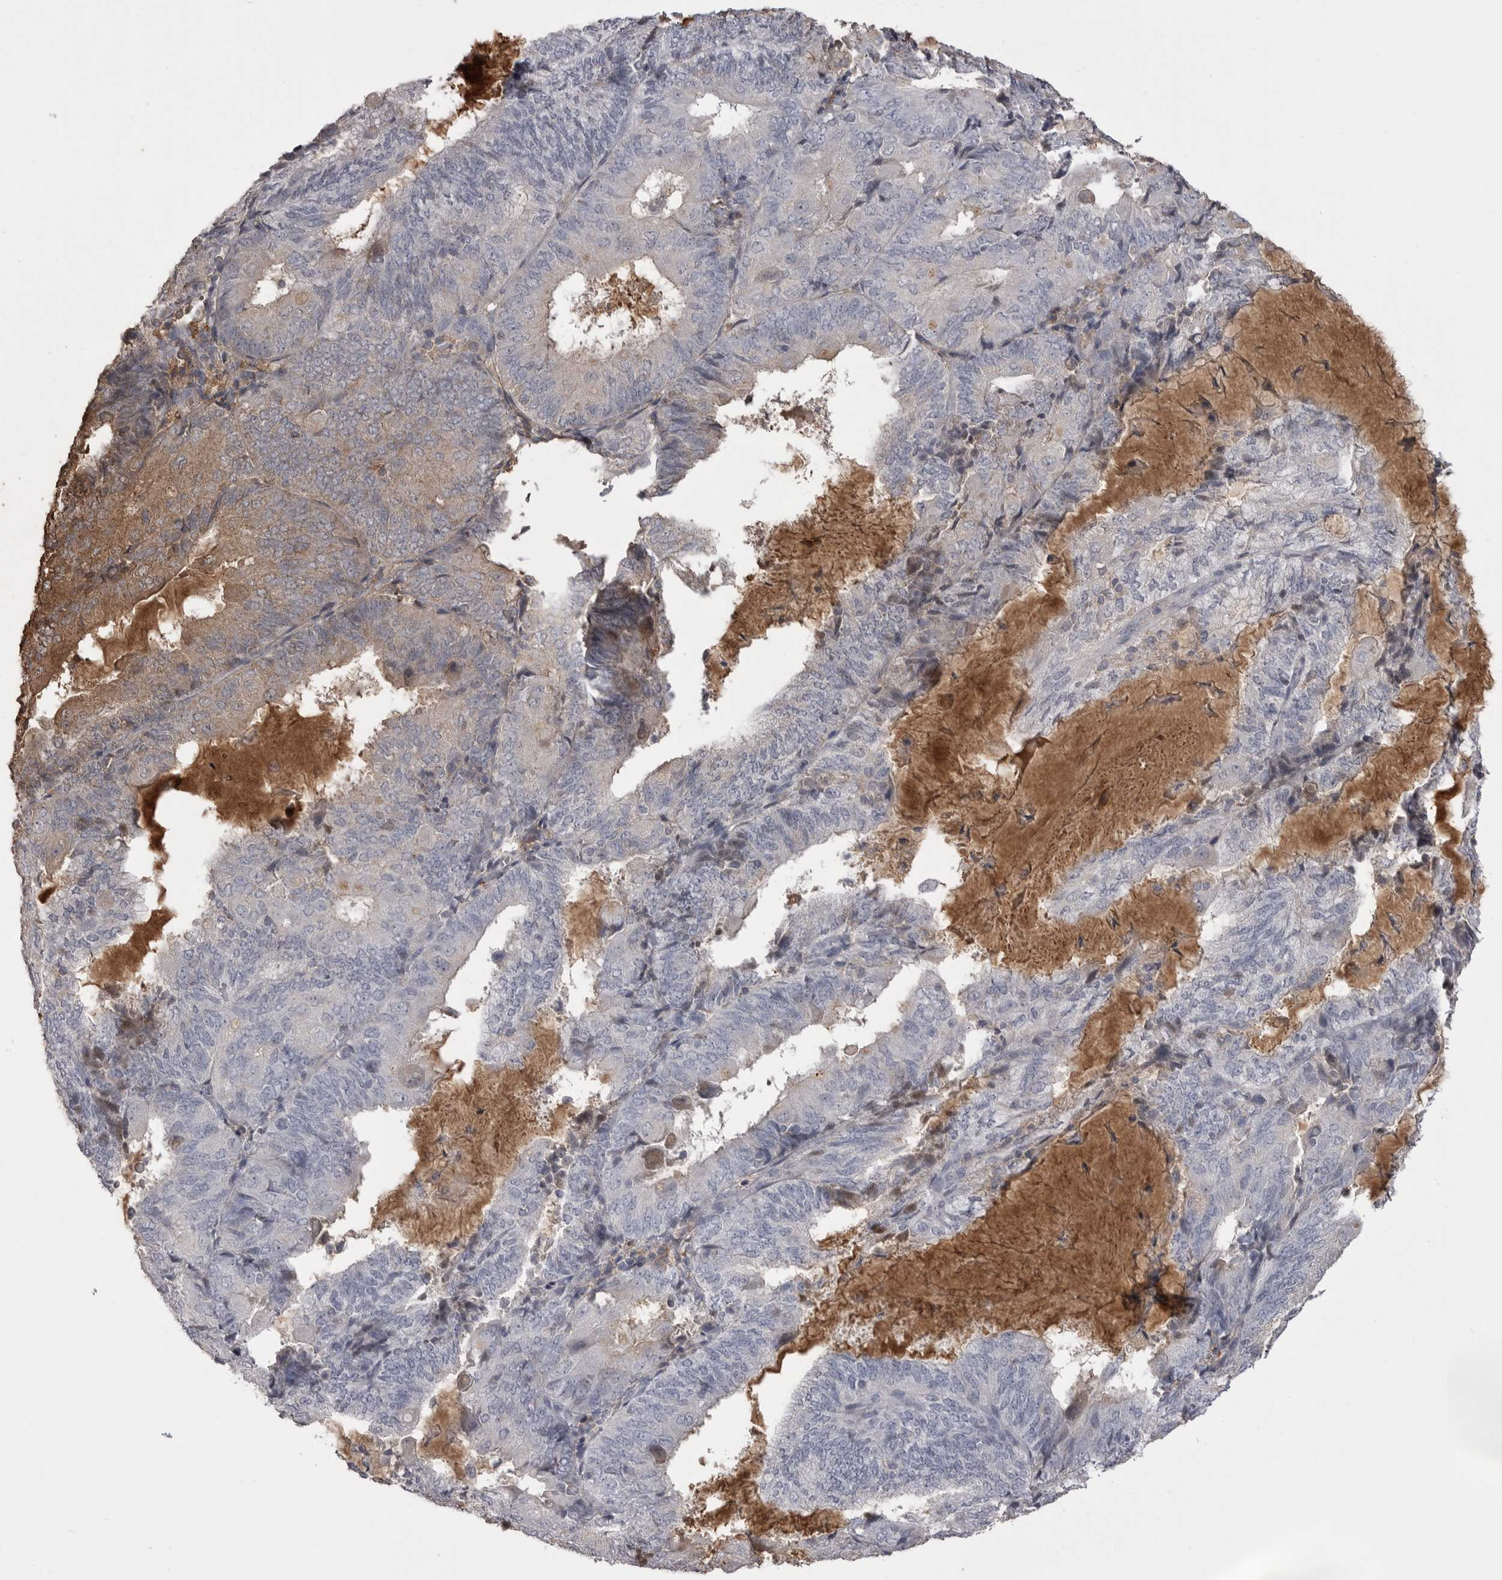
{"staining": {"intensity": "weak", "quantity": "<25%", "location": "cytoplasmic/membranous"}, "tissue": "endometrial cancer", "cell_type": "Tumor cells", "image_type": "cancer", "snomed": [{"axis": "morphology", "description": "Adenocarcinoma, NOS"}, {"axis": "topography", "description": "Endometrium"}], "caption": "The histopathology image exhibits no significant positivity in tumor cells of endometrial cancer. The staining is performed using DAB brown chromogen with nuclei counter-stained in using hematoxylin.", "gene": "AHSG", "patient": {"sex": "female", "age": 81}}